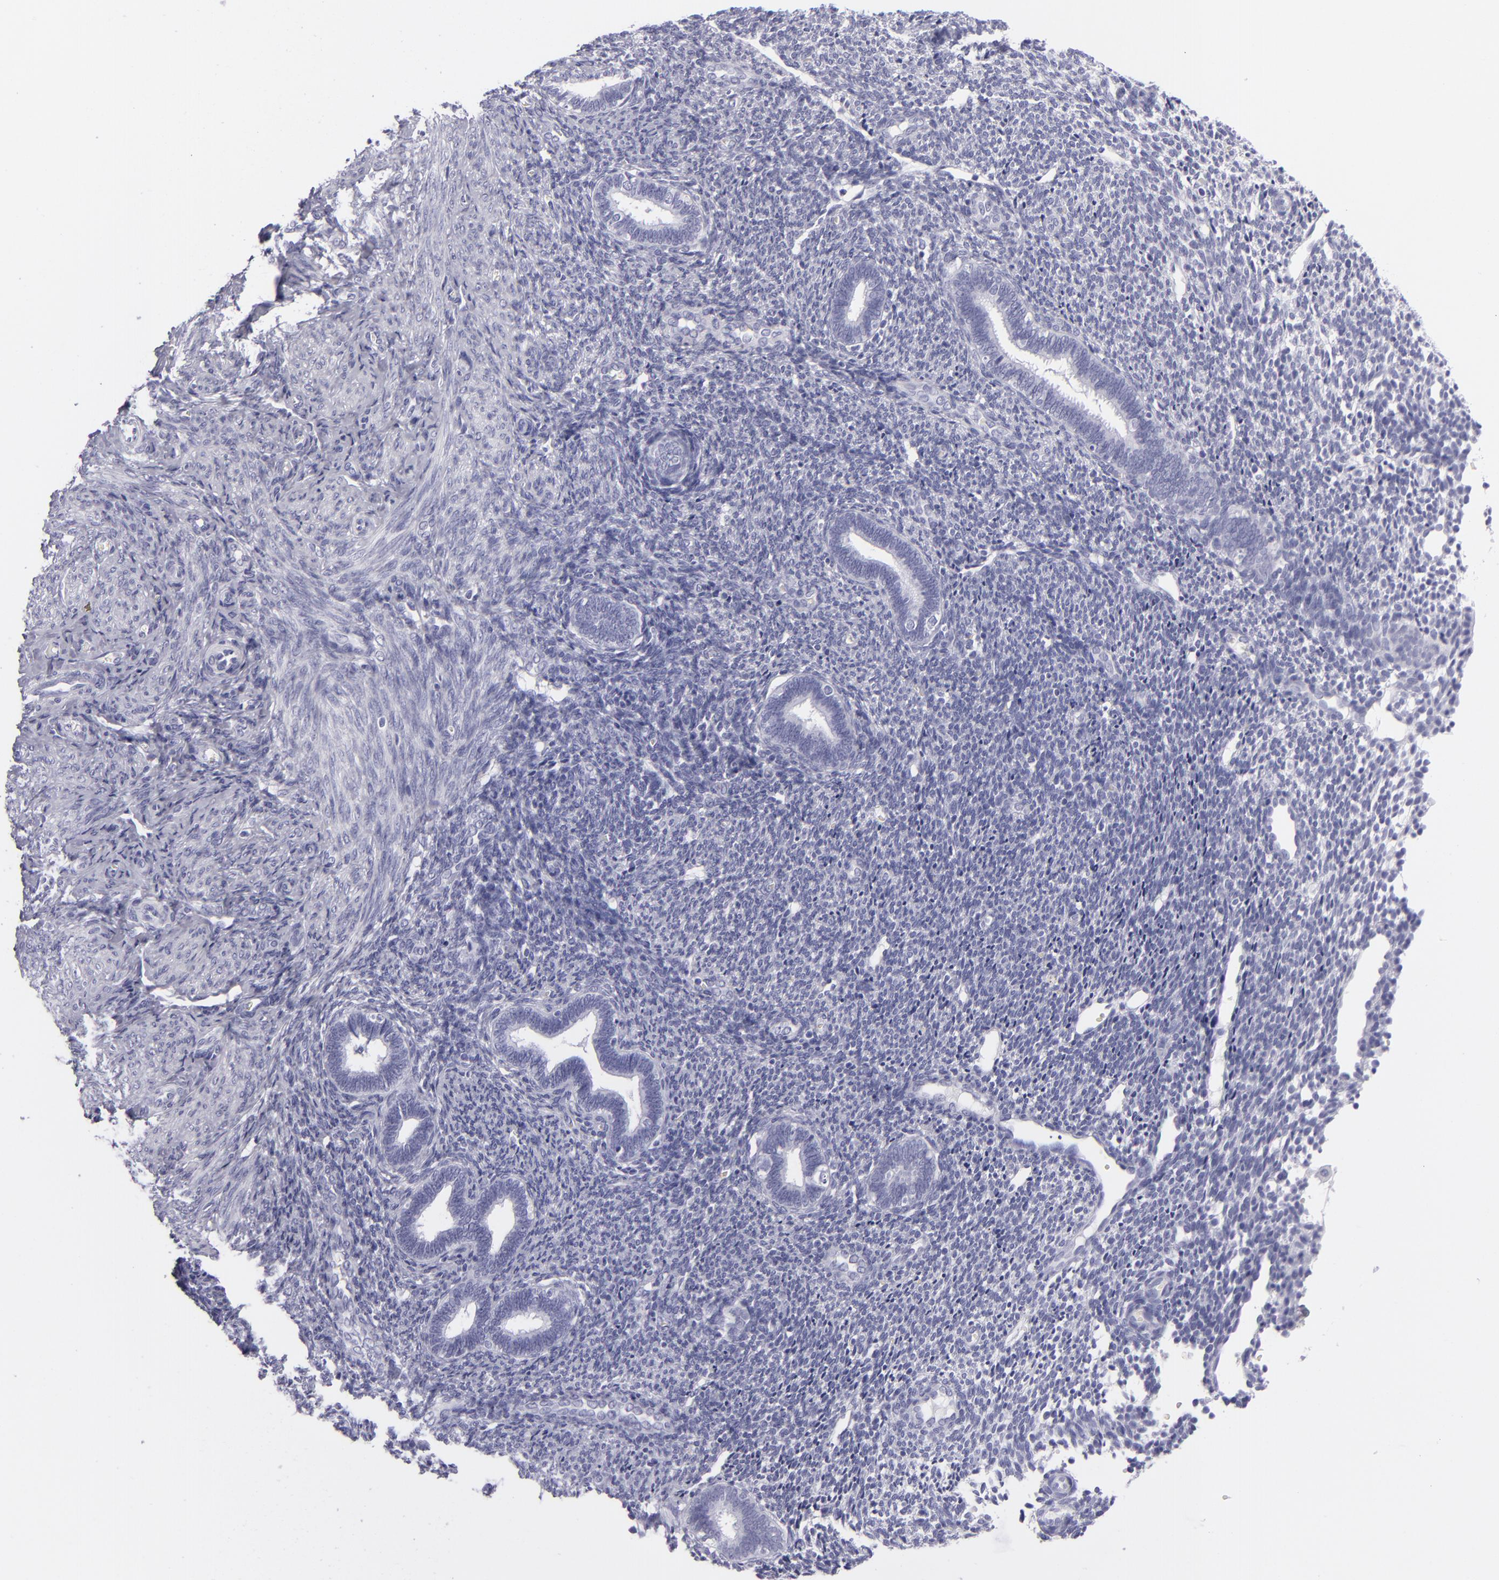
{"staining": {"intensity": "negative", "quantity": "none", "location": "none"}, "tissue": "endometrium", "cell_type": "Cells in endometrial stroma", "image_type": "normal", "snomed": [{"axis": "morphology", "description": "Normal tissue, NOS"}, {"axis": "topography", "description": "Endometrium"}], "caption": "The IHC image has no significant expression in cells in endometrial stroma of endometrium.", "gene": "PVALB", "patient": {"sex": "female", "age": 27}}